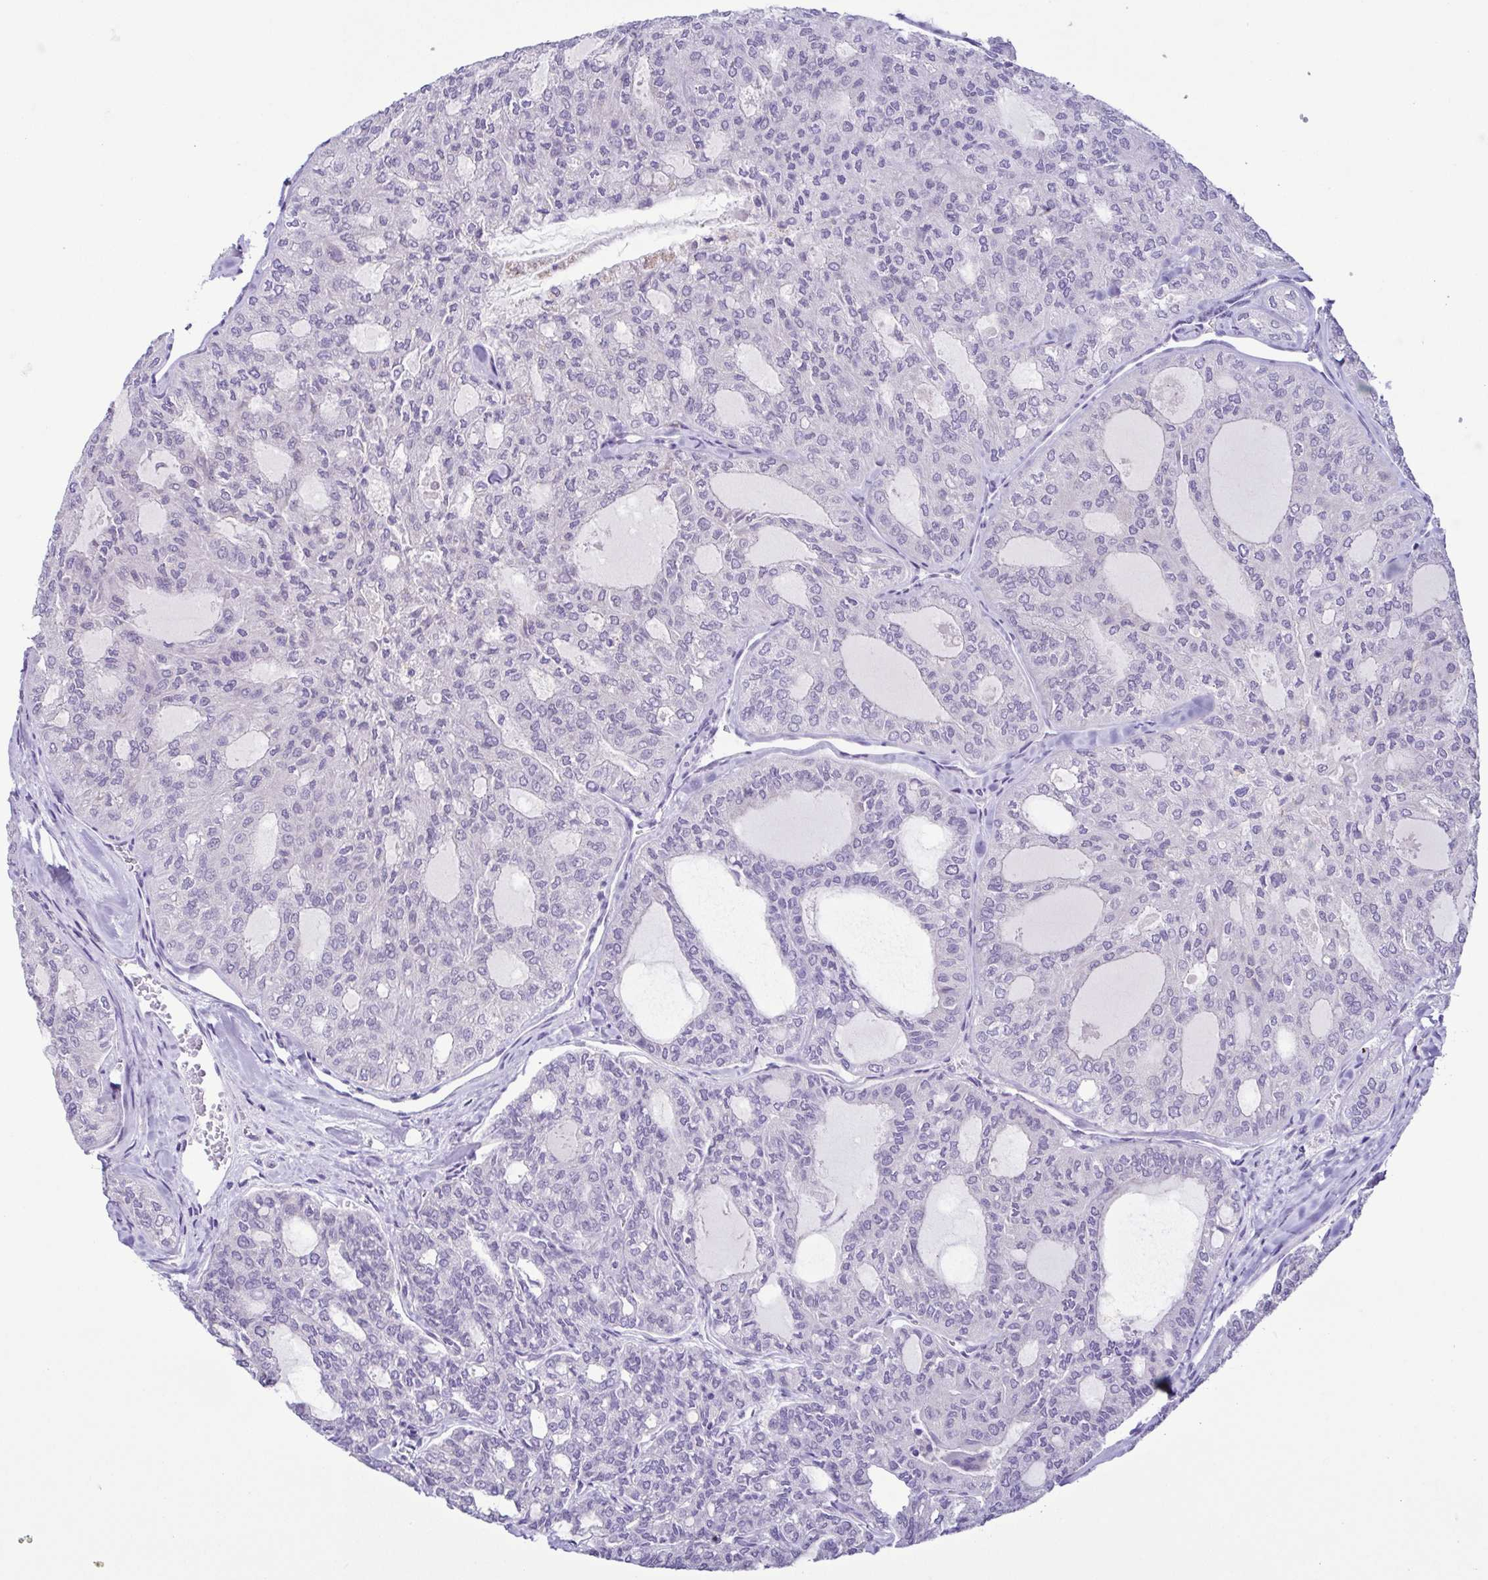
{"staining": {"intensity": "negative", "quantity": "none", "location": "none"}, "tissue": "thyroid cancer", "cell_type": "Tumor cells", "image_type": "cancer", "snomed": [{"axis": "morphology", "description": "Follicular adenoma carcinoma, NOS"}, {"axis": "topography", "description": "Thyroid gland"}], "caption": "Immunohistochemistry (IHC) image of neoplastic tissue: human thyroid follicular adenoma carcinoma stained with DAB shows no significant protein staining in tumor cells.", "gene": "TERT", "patient": {"sex": "male", "age": 75}}